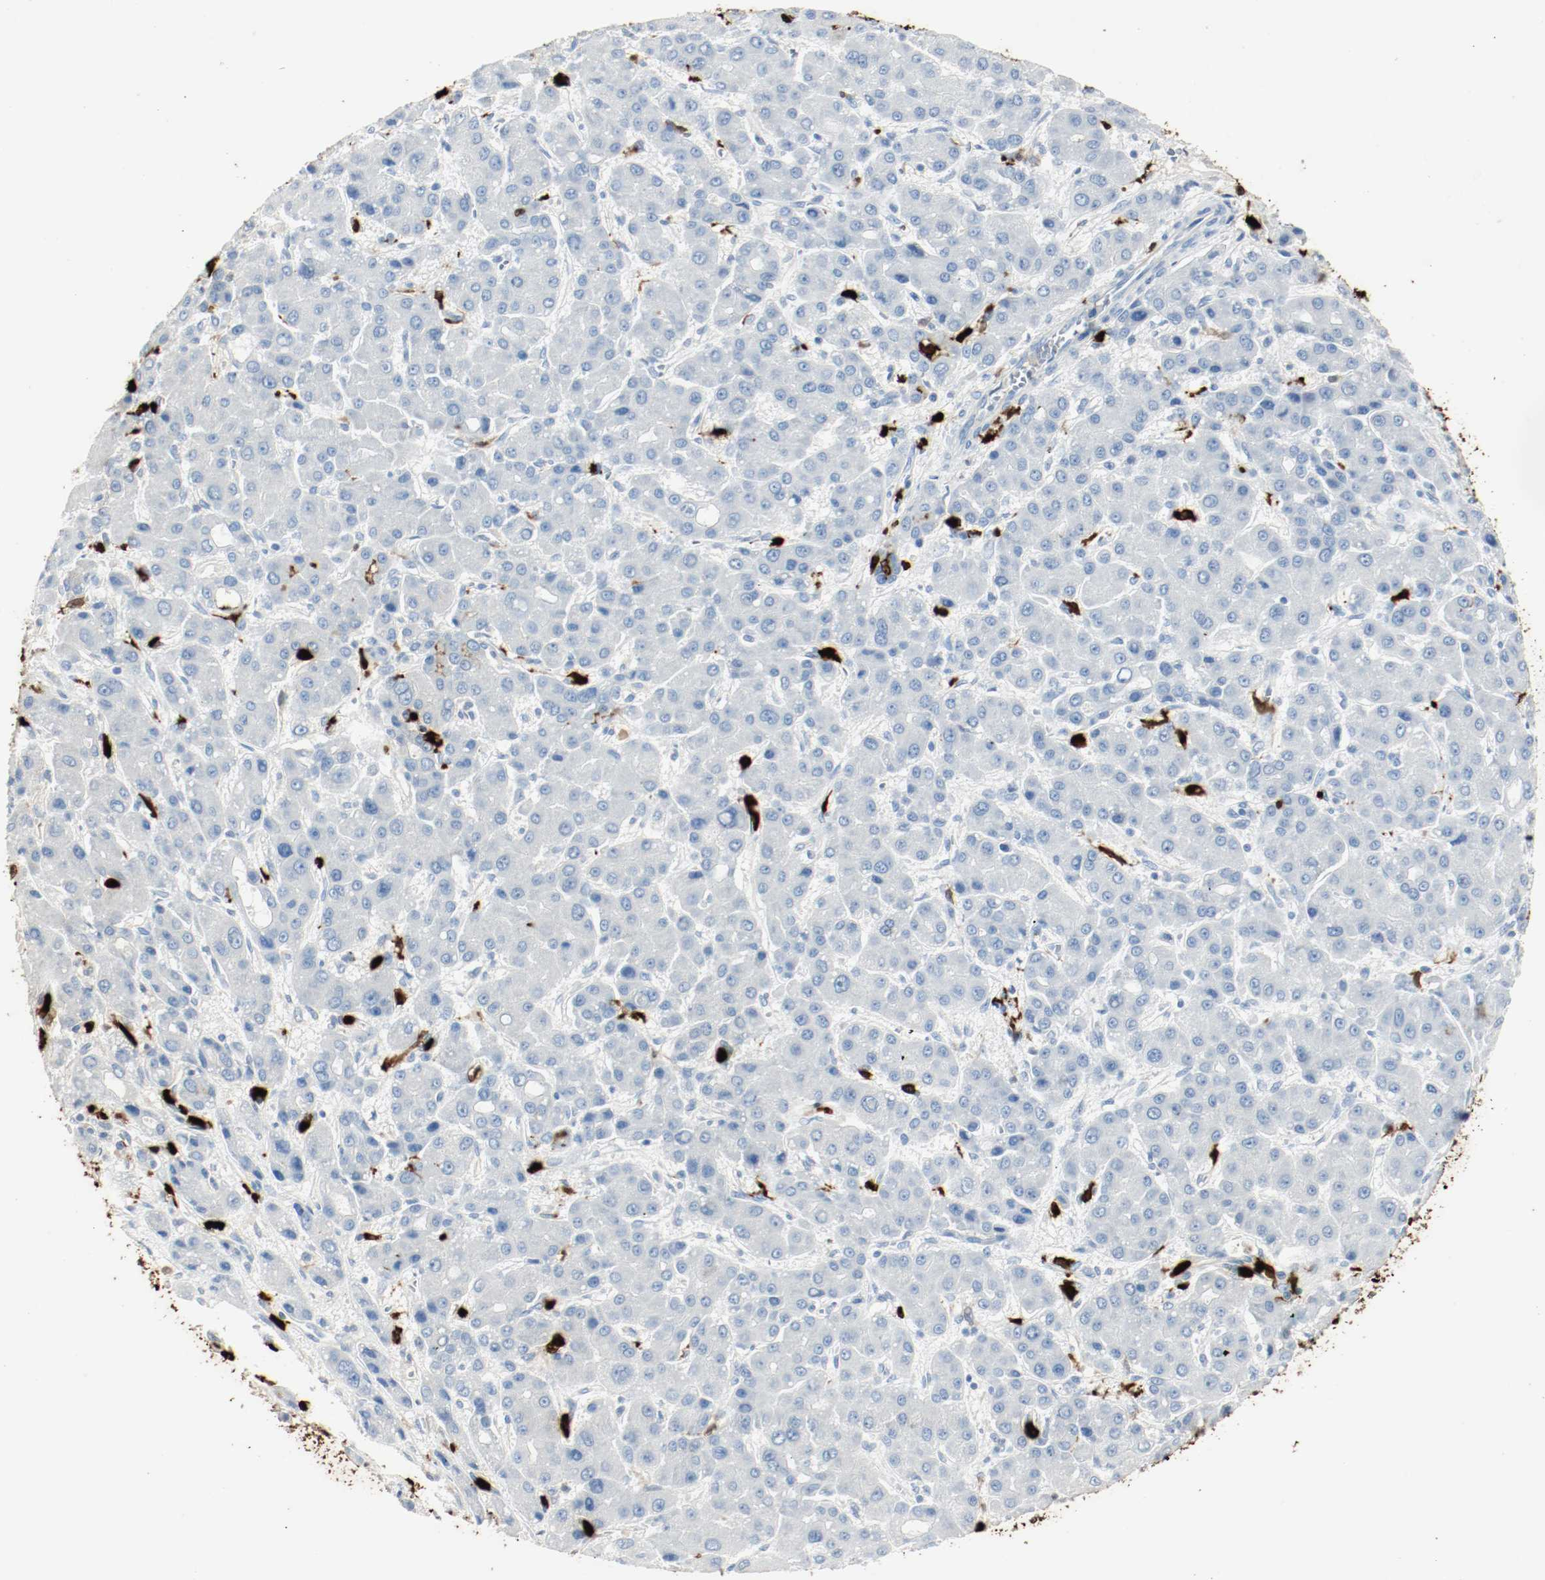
{"staining": {"intensity": "negative", "quantity": "none", "location": "none"}, "tissue": "liver cancer", "cell_type": "Tumor cells", "image_type": "cancer", "snomed": [{"axis": "morphology", "description": "Carcinoma, Hepatocellular, NOS"}, {"axis": "topography", "description": "Liver"}], "caption": "A high-resolution image shows immunohistochemistry staining of hepatocellular carcinoma (liver), which exhibits no significant staining in tumor cells.", "gene": "S100A9", "patient": {"sex": "male", "age": 55}}